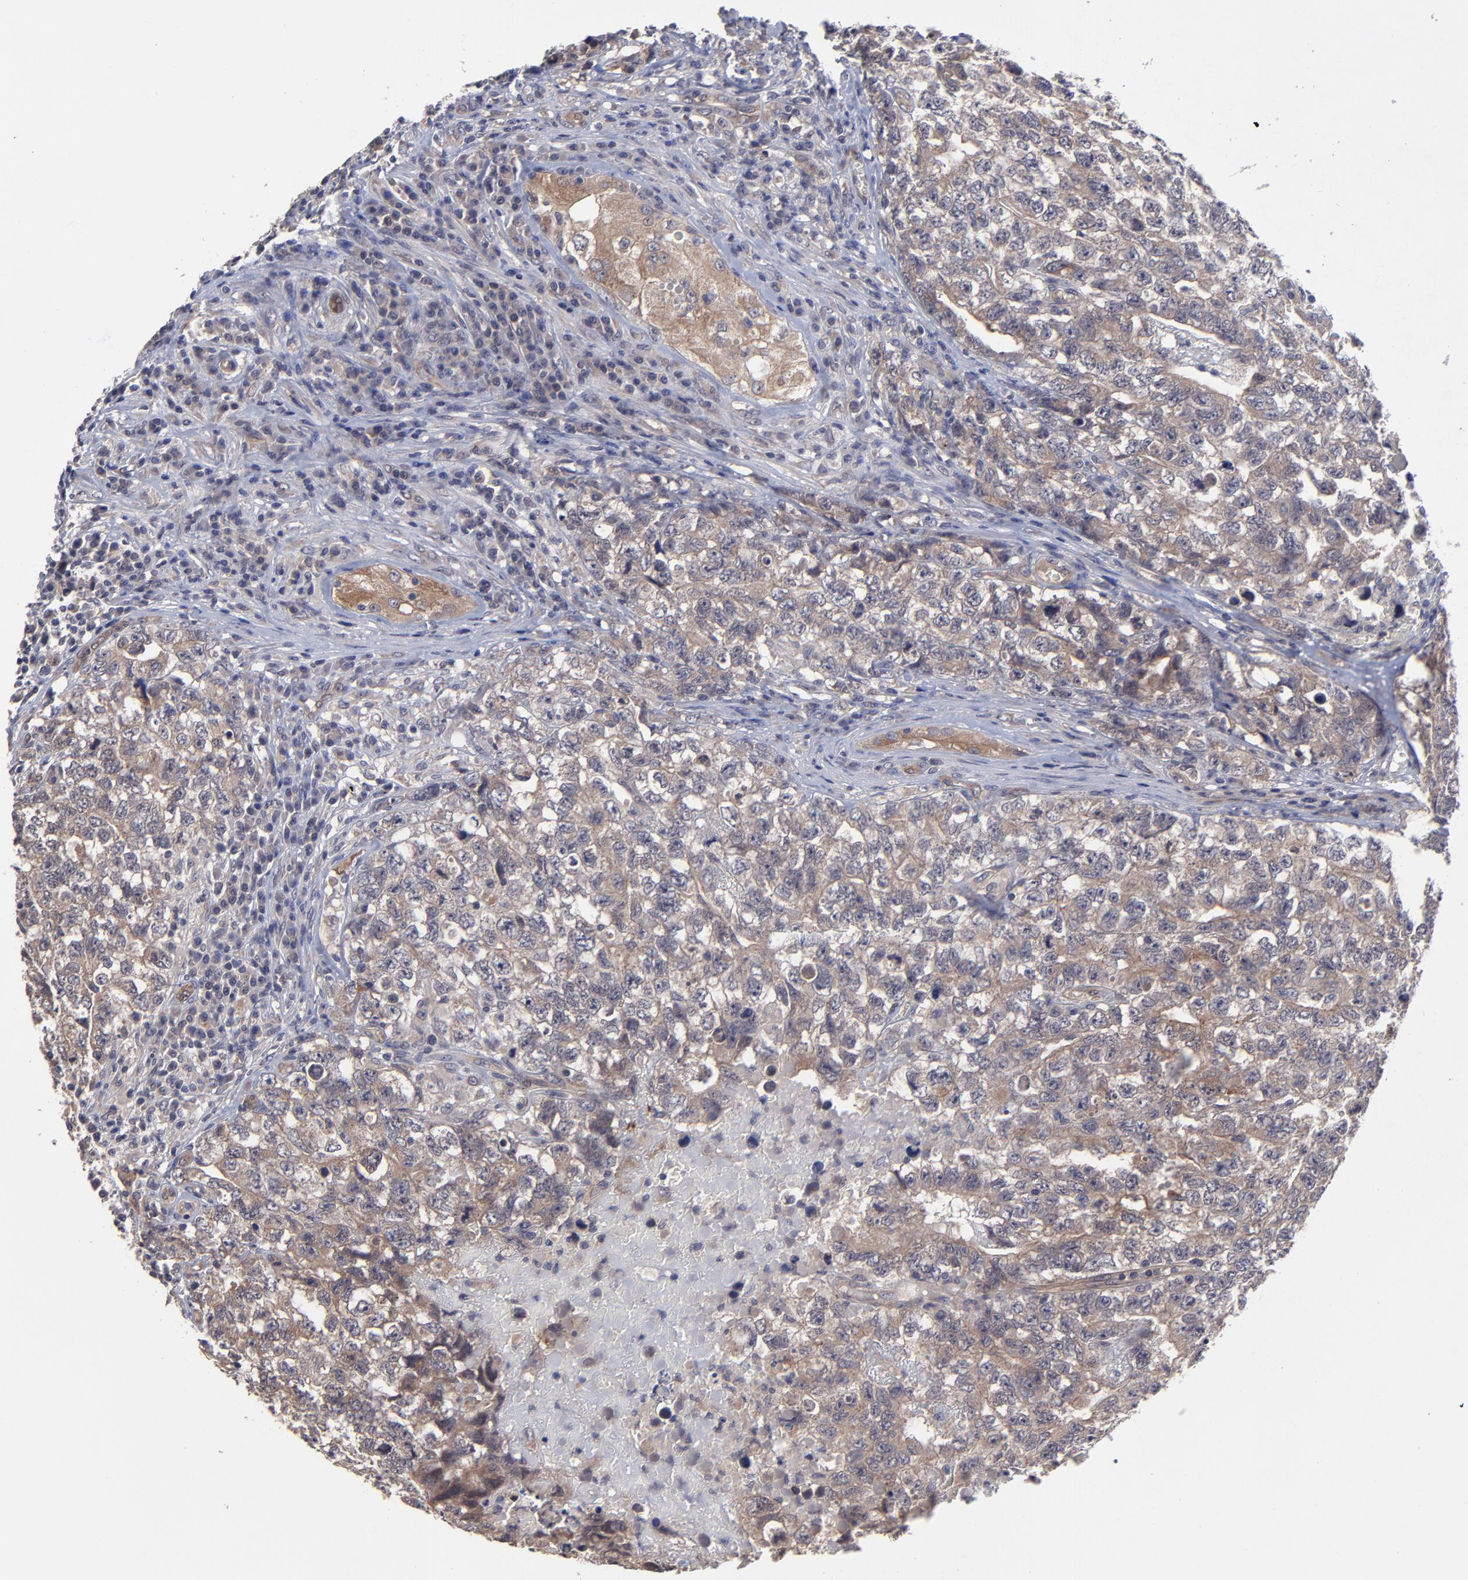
{"staining": {"intensity": "moderate", "quantity": ">75%", "location": "cytoplasmic/membranous"}, "tissue": "testis cancer", "cell_type": "Tumor cells", "image_type": "cancer", "snomed": [{"axis": "morphology", "description": "Carcinoma, Embryonal, NOS"}, {"axis": "topography", "description": "Testis"}], "caption": "IHC histopathology image of embryonal carcinoma (testis) stained for a protein (brown), which demonstrates medium levels of moderate cytoplasmic/membranous staining in about >75% of tumor cells.", "gene": "ZNF780B", "patient": {"sex": "male", "age": 31}}